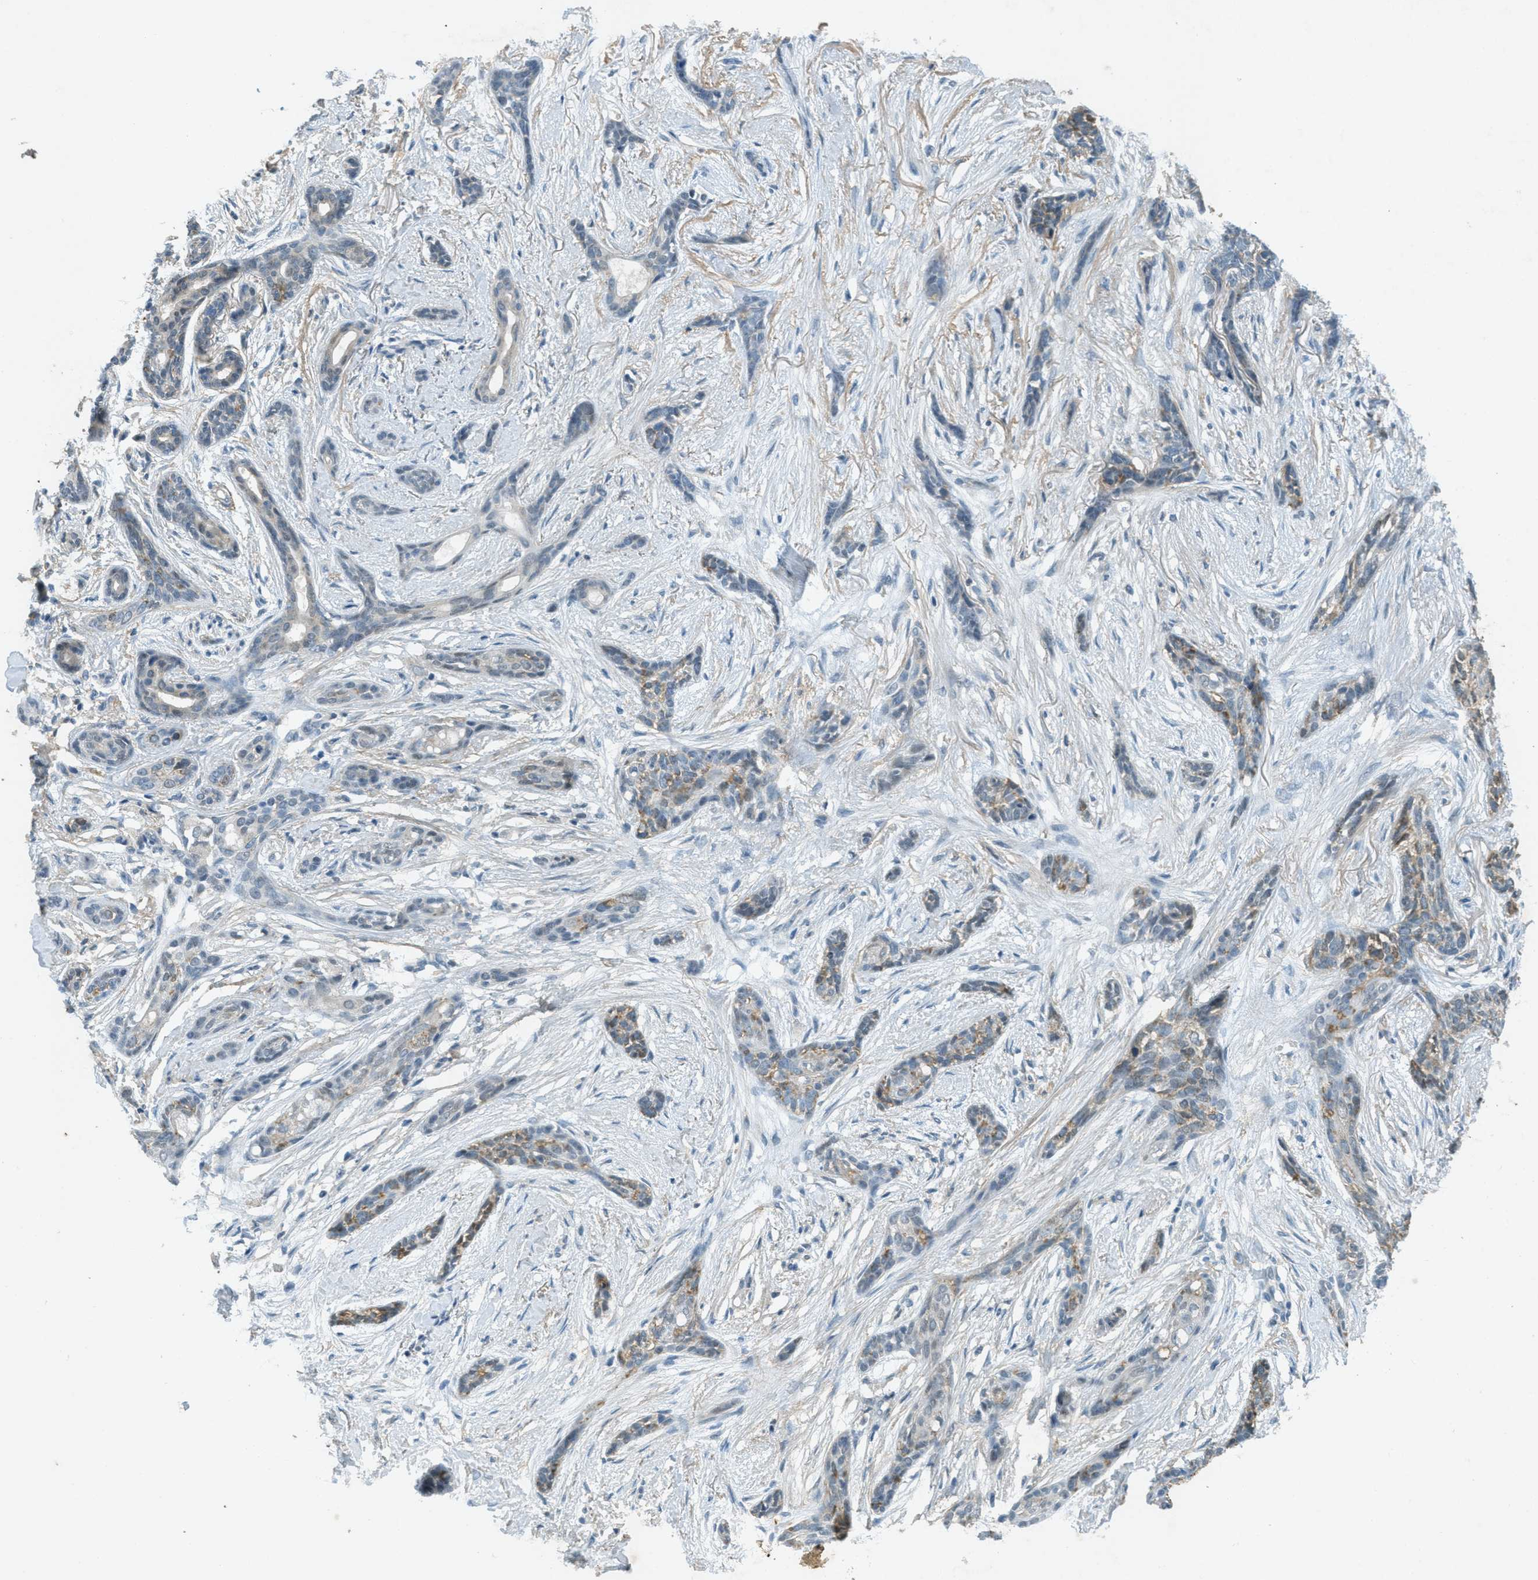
{"staining": {"intensity": "weak", "quantity": "<25%", "location": "cytoplasmic/membranous"}, "tissue": "skin cancer", "cell_type": "Tumor cells", "image_type": "cancer", "snomed": [{"axis": "morphology", "description": "Basal cell carcinoma"}, {"axis": "morphology", "description": "Adnexal tumor, benign"}, {"axis": "topography", "description": "Skin"}], "caption": "Basal cell carcinoma (skin) was stained to show a protein in brown. There is no significant positivity in tumor cells.", "gene": "TCF20", "patient": {"sex": "female", "age": 42}}